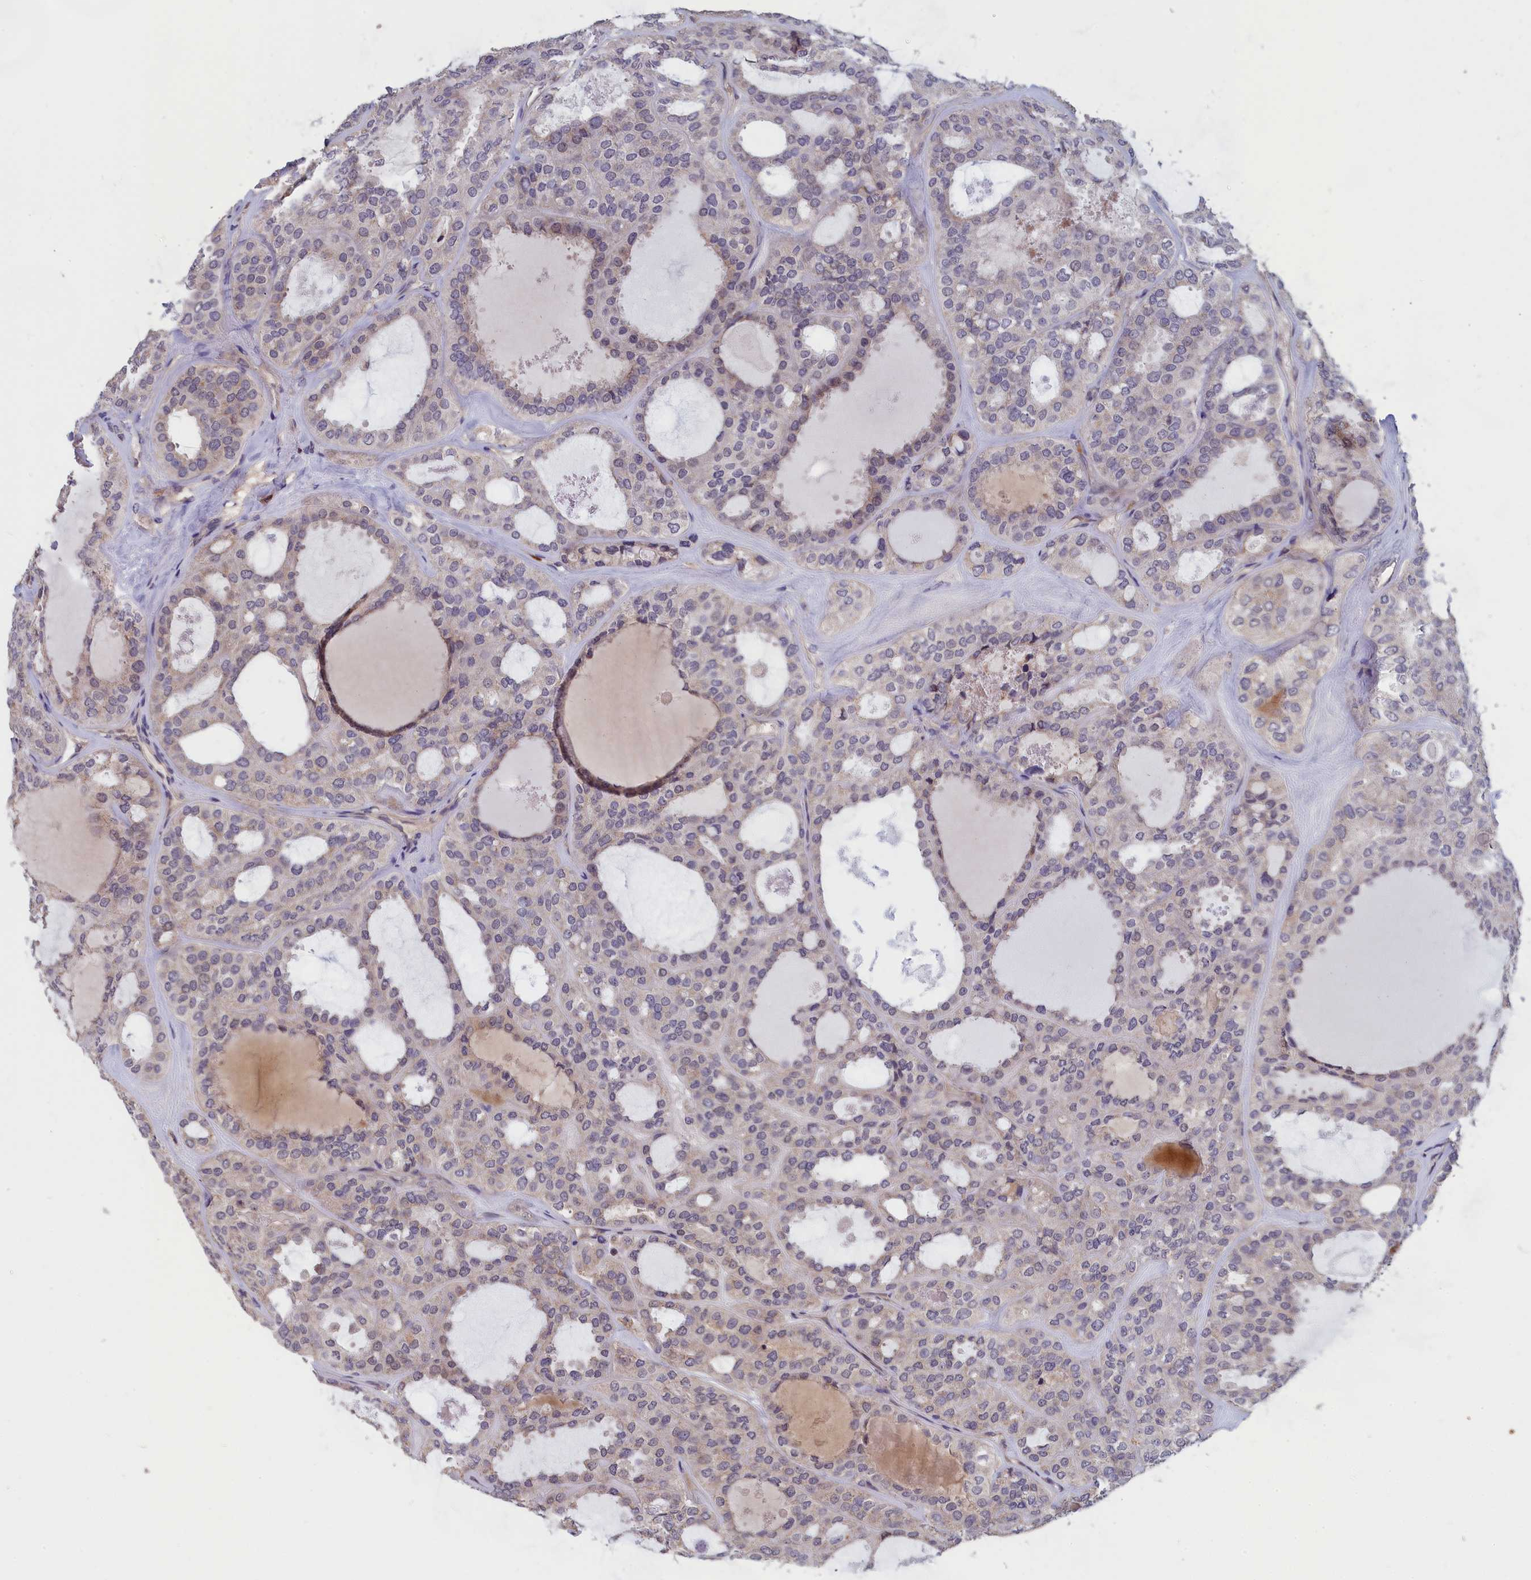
{"staining": {"intensity": "weak", "quantity": "25%-75%", "location": "cytoplasmic/membranous"}, "tissue": "thyroid cancer", "cell_type": "Tumor cells", "image_type": "cancer", "snomed": [{"axis": "morphology", "description": "Follicular adenoma carcinoma, NOS"}, {"axis": "topography", "description": "Thyroid gland"}], "caption": "Protein expression analysis of thyroid cancer shows weak cytoplasmic/membranous expression in about 25%-75% of tumor cells.", "gene": "EPB41L4B", "patient": {"sex": "male", "age": 75}}